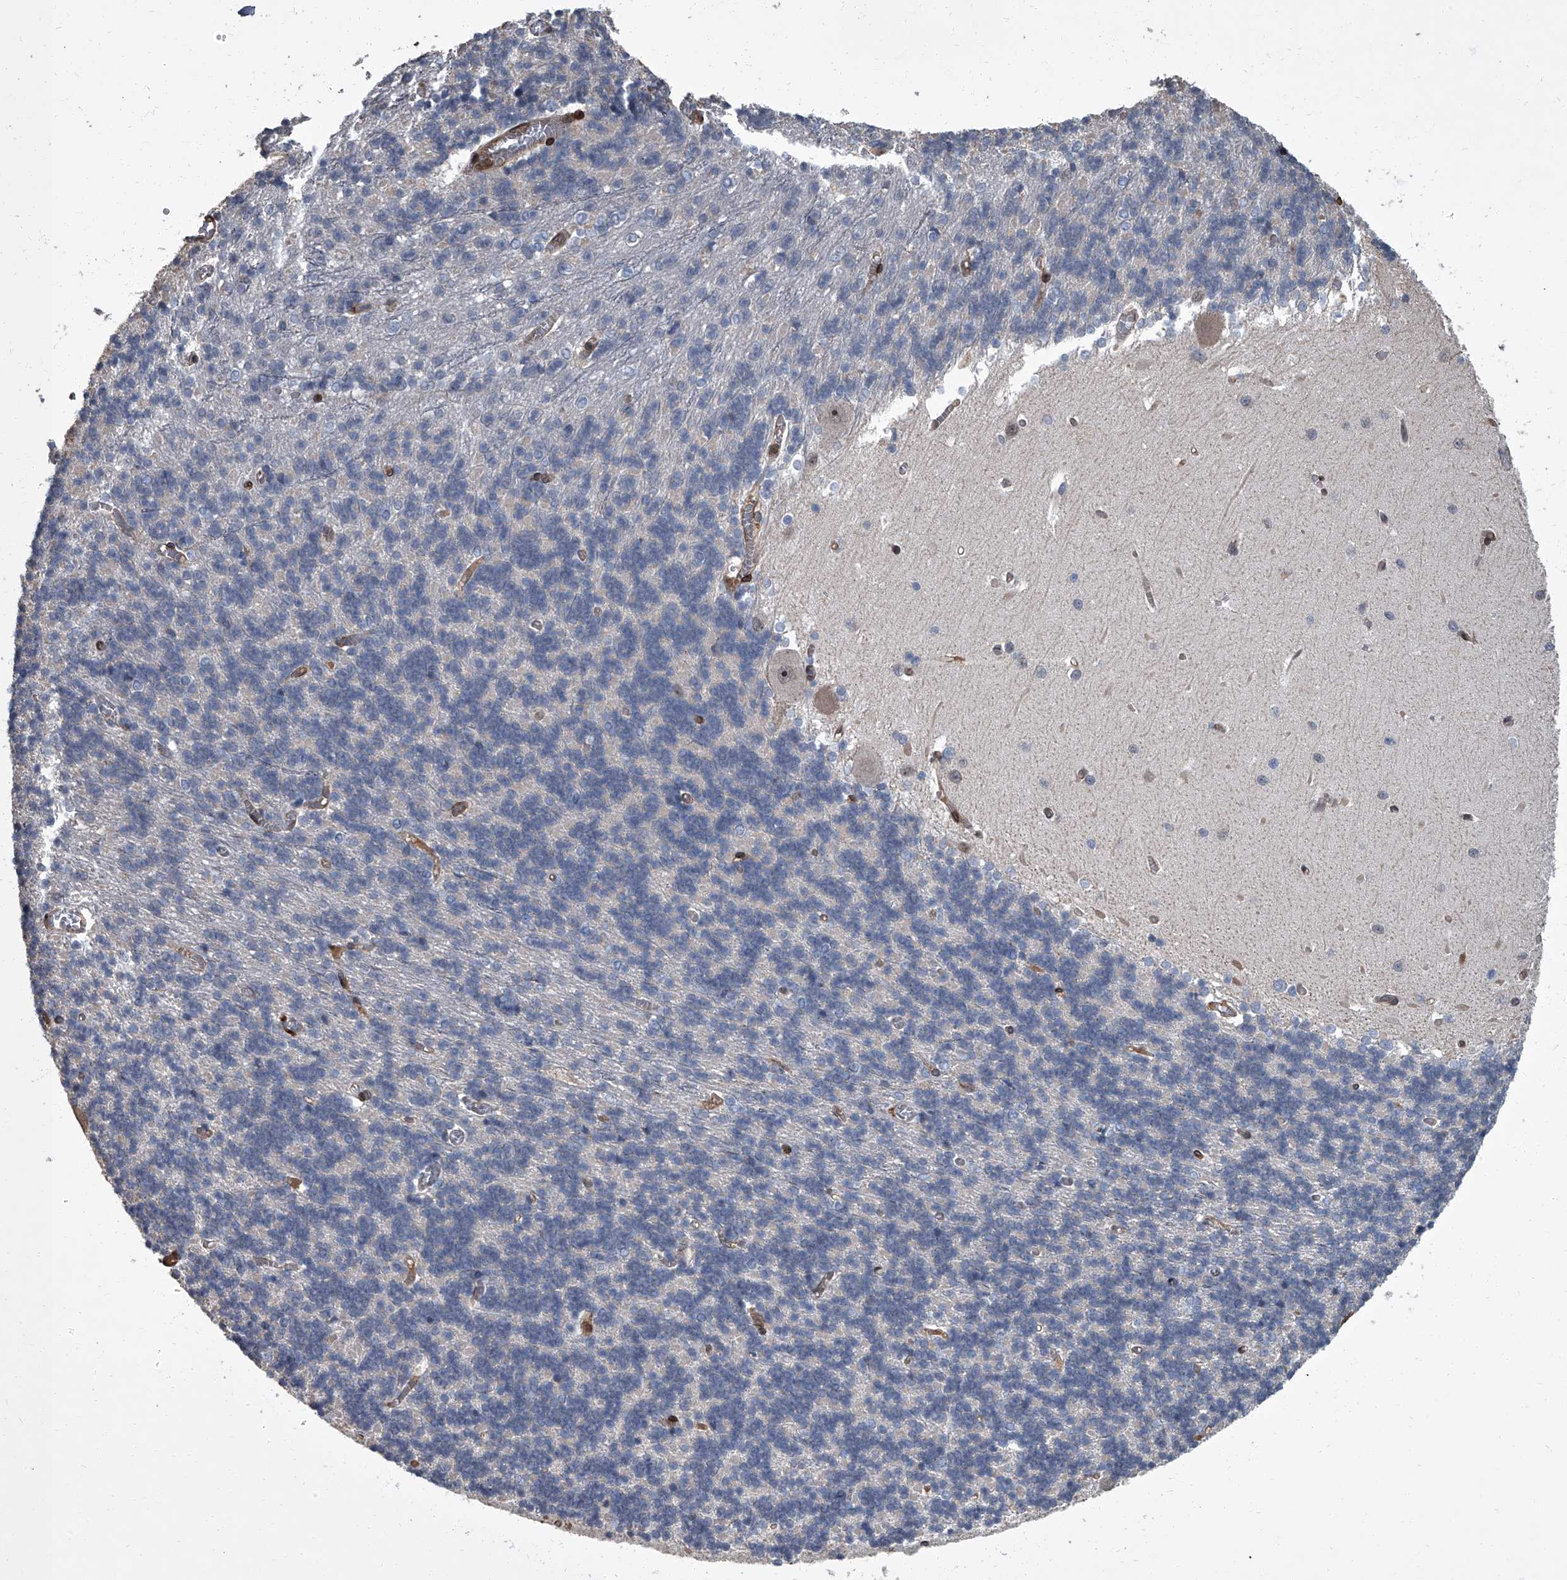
{"staining": {"intensity": "negative", "quantity": "none", "location": "none"}, "tissue": "cerebellum", "cell_type": "Cells in granular layer", "image_type": "normal", "snomed": [{"axis": "morphology", "description": "Normal tissue, NOS"}, {"axis": "topography", "description": "Cerebellum"}], "caption": "A high-resolution histopathology image shows immunohistochemistry staining of unremarkable cerebellum, which displays no significant positivity in cells in granular layer. (DAB (3,3'-diaminobenzidine) IHC visualized using brightfield microscopy, high magnification).", "gene": "LRRC8C", "patient": {"sex": "male", "age": 37}}